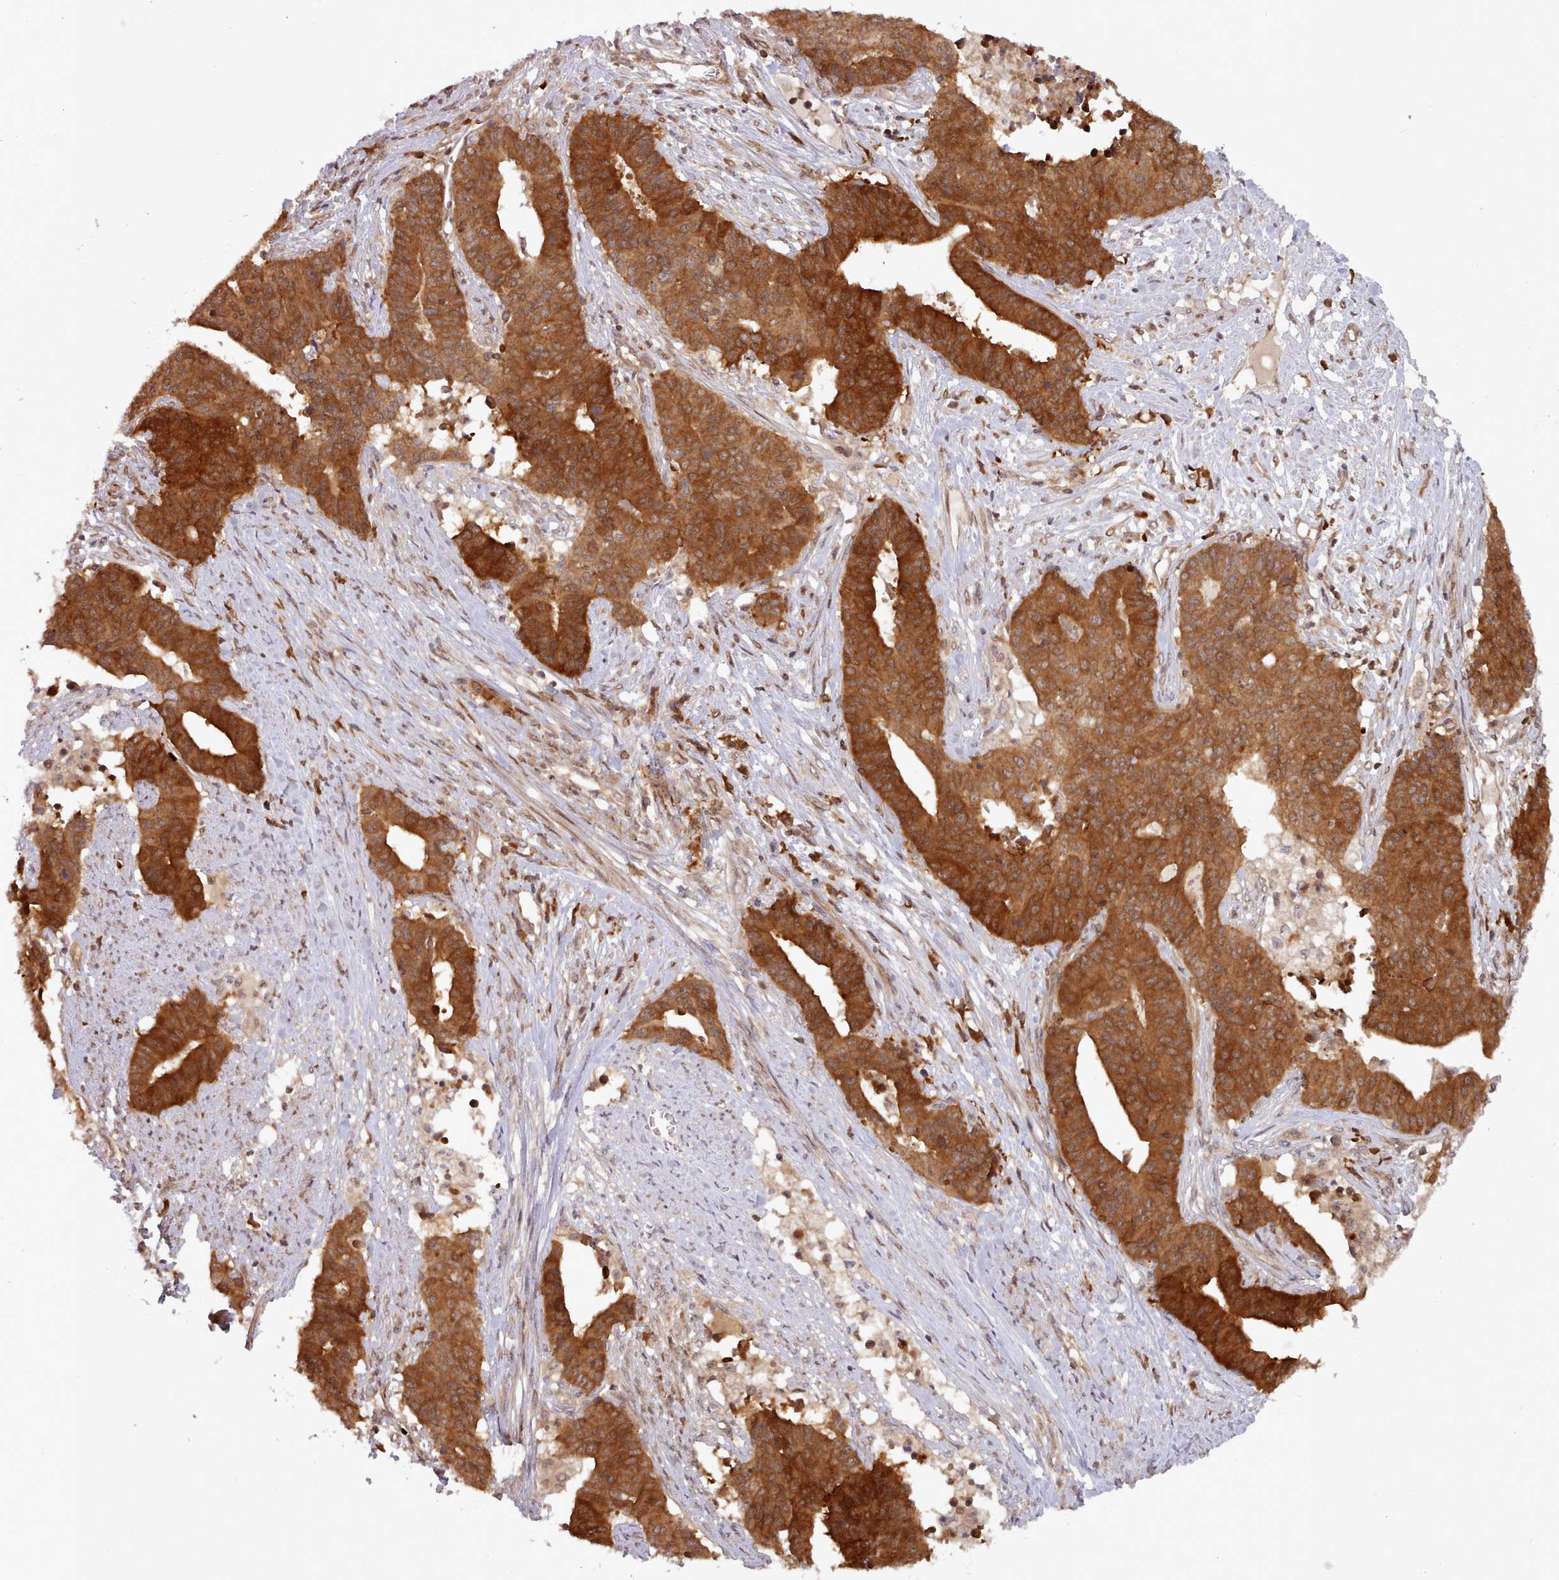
{"staining": {"intensity": "strong", "quantity": ">75%", "location": "cytoplasmic/membranous,nuclear"}, "tissue": "endometrial cancer", "cell_type": "Tumor cells", "image_type": "cancer", "snomed": [{"axis": "morphology", "description": "Adenocarcinoma, NOS"}, {"axis": "topography", "description": "Endometrium"}], "caption": "Tumor cells reveal high levels of strong cytoplasmic/membranous and nuclear expression in about >75% of cells in human adenocarcinoma (endometrial).", "gene": "UBE2G1", "patient": {"sex": "female", "age": 59}}